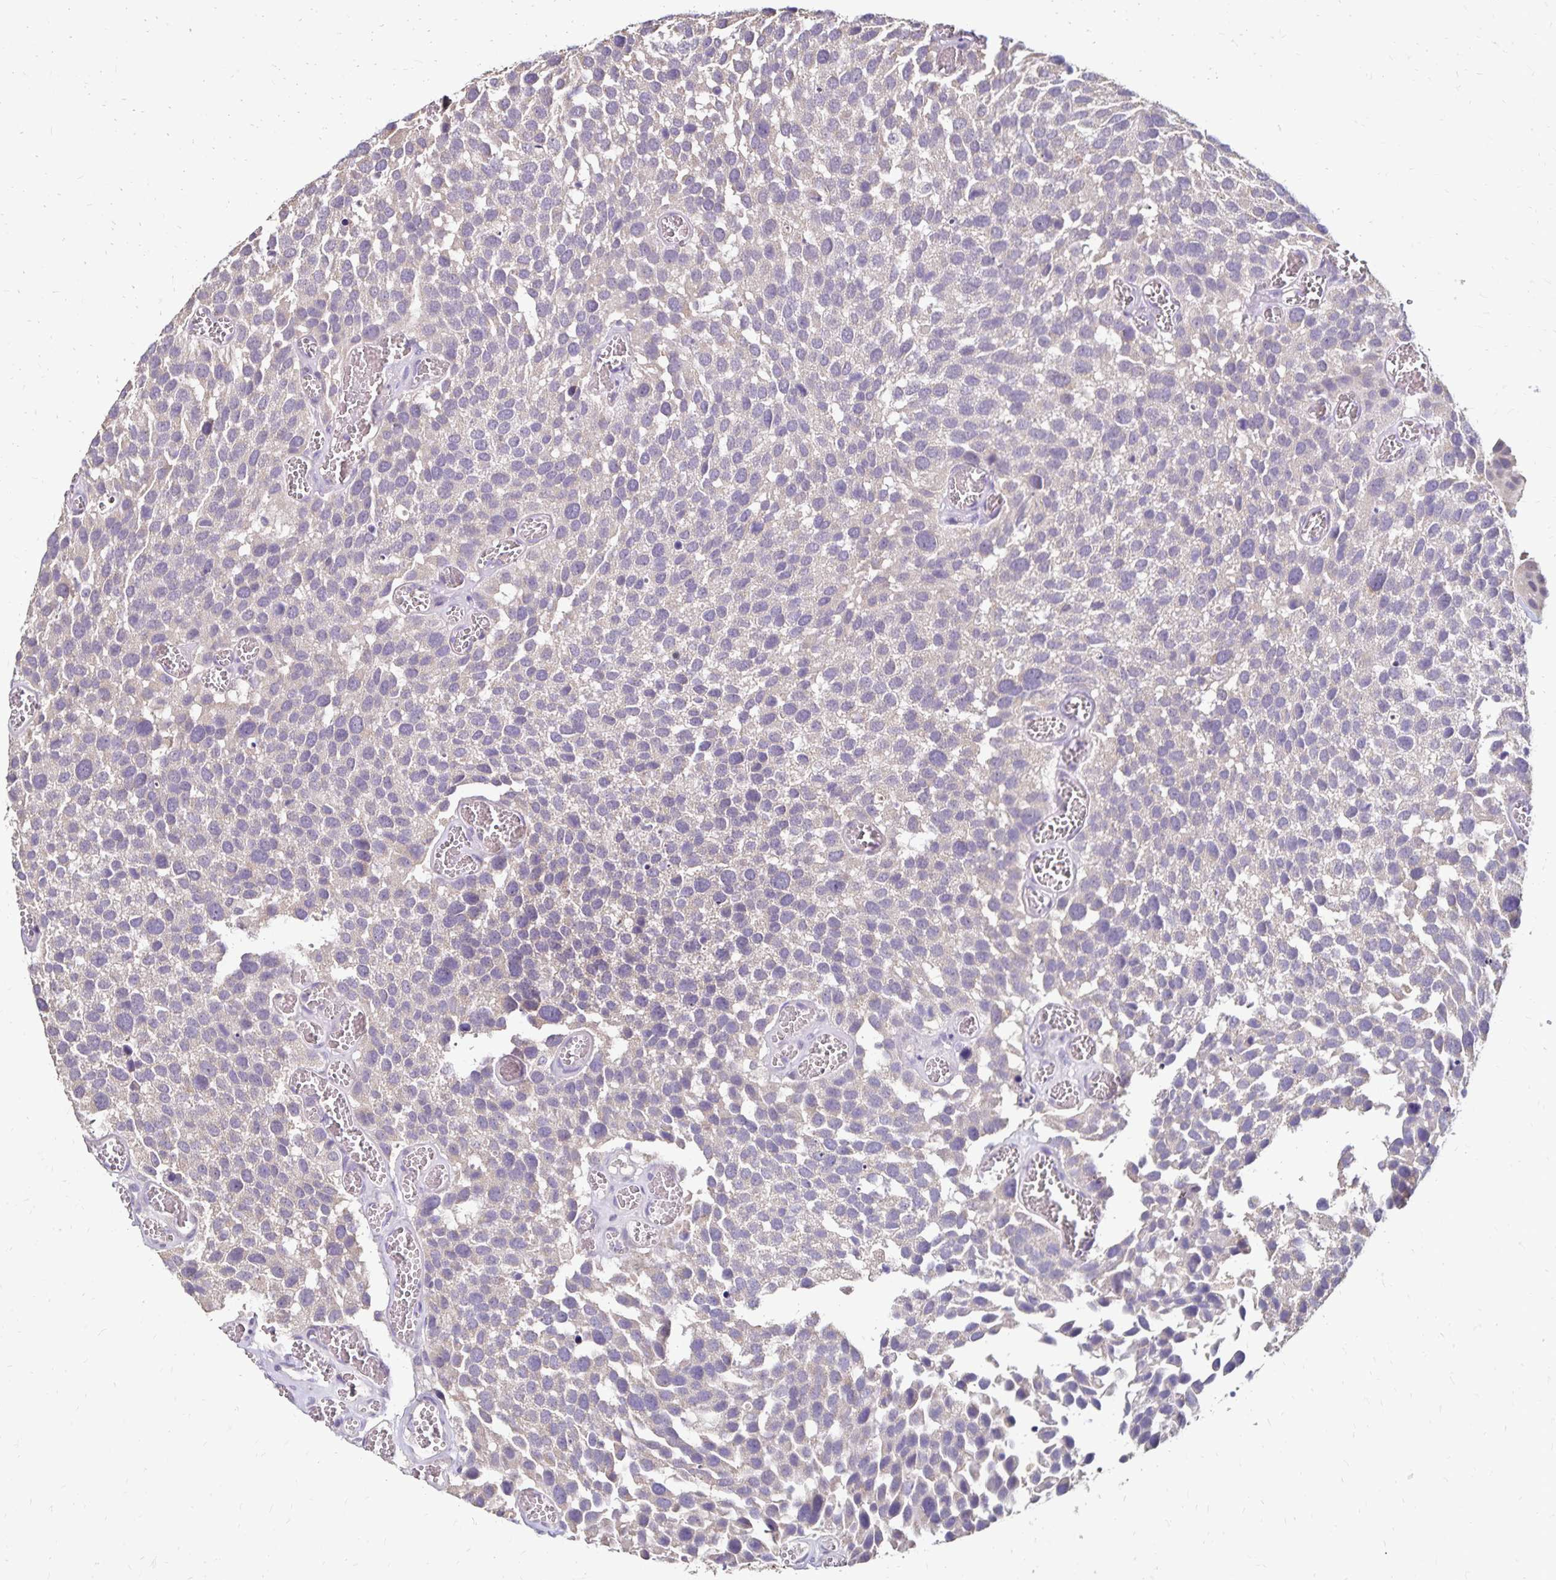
{"staining": {"intensity": "negative", "quantity": "none", "location": "none"}, "tissue": "urothelial cancer", "cell_type": "Tumor cells", "image_type": "cancer", "snomed": [{"axis": "morphology", "description": "Urothelial carcinoma, Low grade"}, {"axis": "topography", "description": "Urinary bladder"}], "caption": "This is an immunohistochemistry photomicrograph of urothelial carcinoma (low-grade). There is no expression in tumor cells.", "gene": "EMC10", "patient": {"sex": "female", "age": 69}}